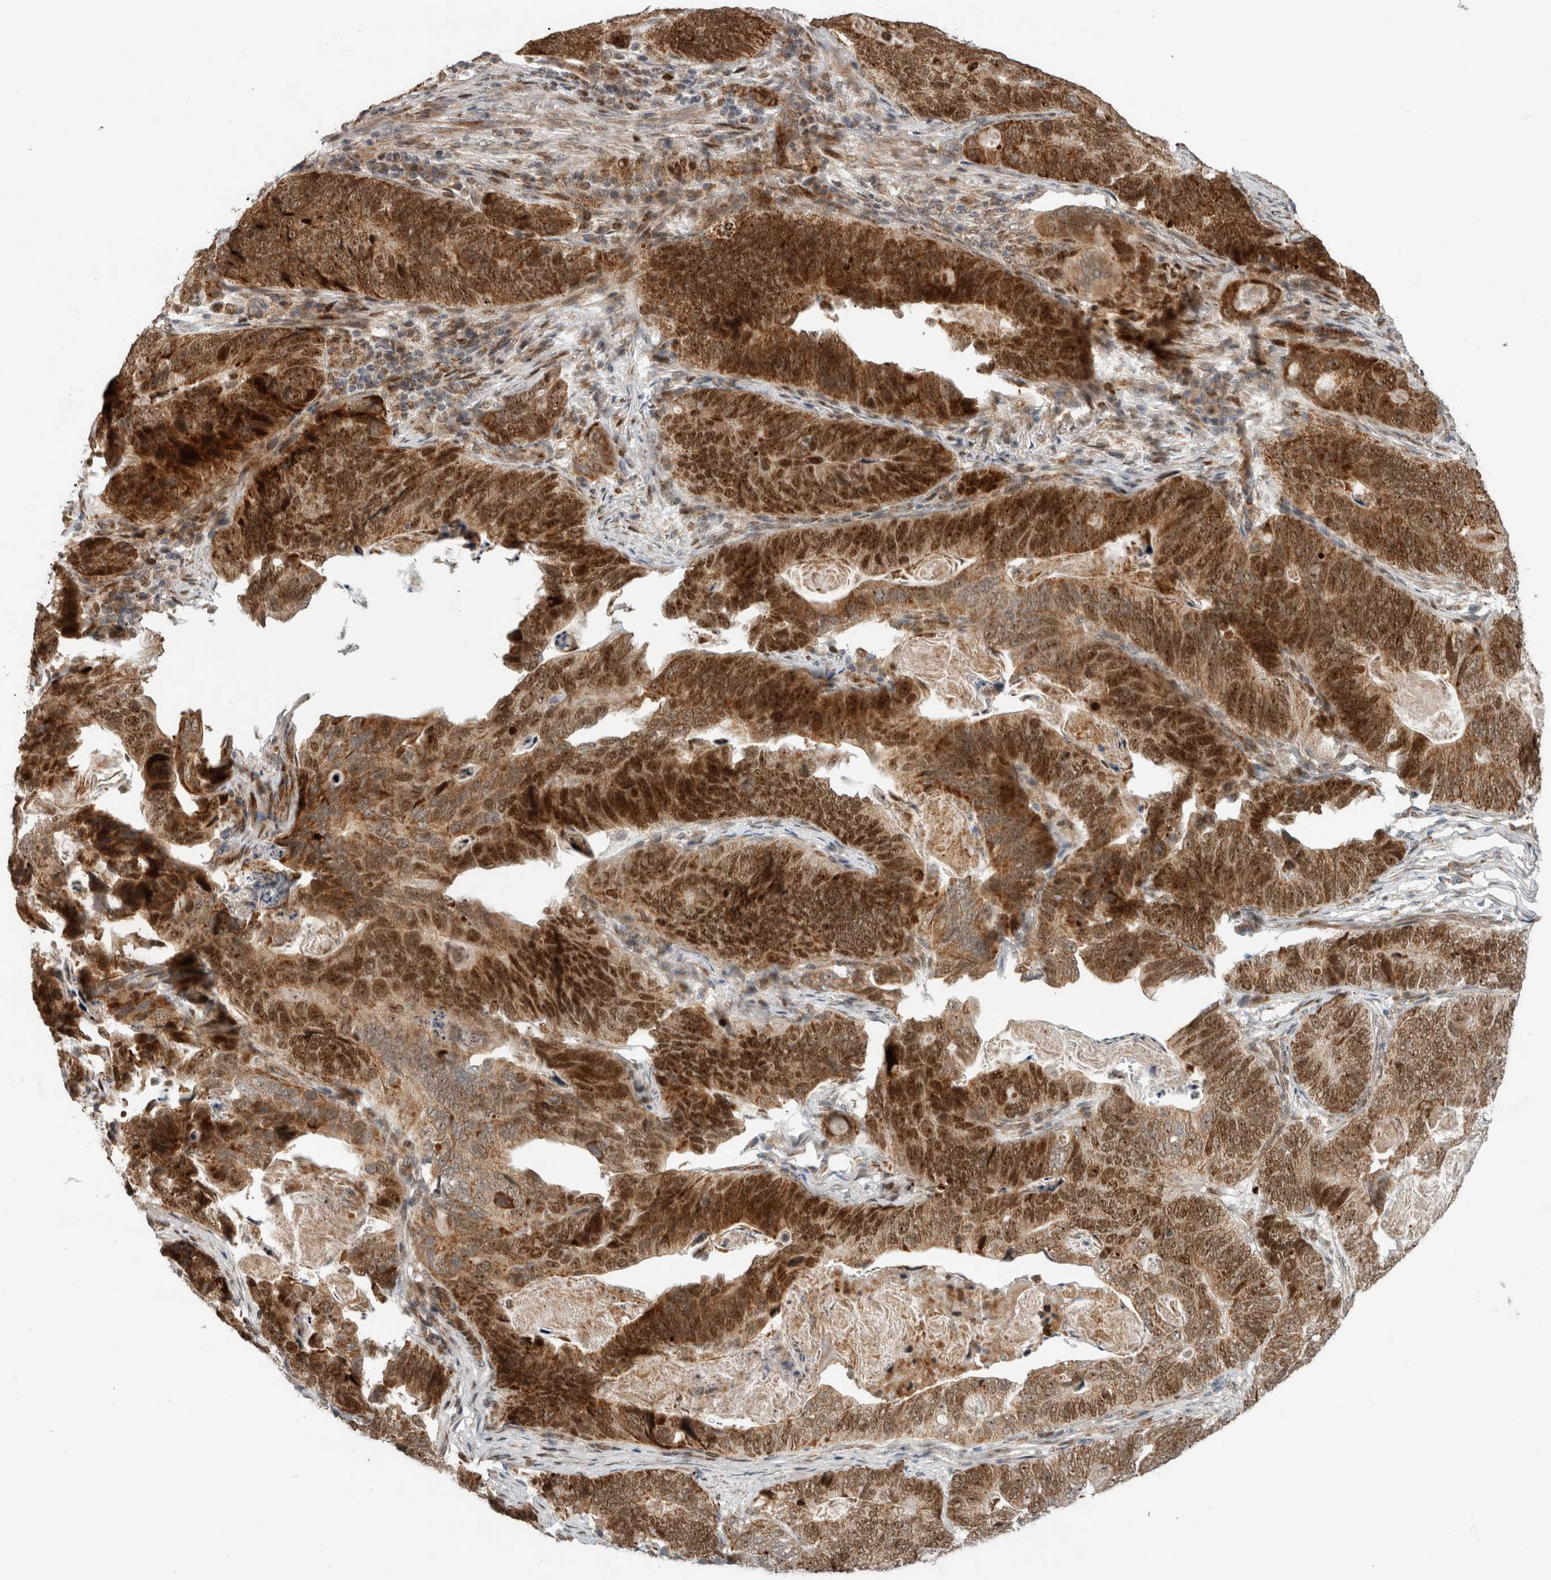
{"staining": {"intensity": "strong", "quantity": ">75%", "location": "cytoplasmic/membranous,nuclear"}, "tissue": "stomach cancer", "cell_type": "Tumor cells", "image_type": "cancer", "snomed": [{"axis": "morphology", "description": "Normal tissue, NOS"}, {"axis": "morphology", "description": "Adenocarcinoma, NOS"}, {"axis": "topography", "description": "Stomach"}], "caption": "Protein analysis of stomach cancer (adenocarcinoma) tissue displays strong cytoplasmic/membranous and nuclear positivity in about >75% of tumor cells. The staining was performed using DAB to visualize the protein expression in brown, while the nuclei were stained in blue with hematoxylin (Magnification: 20x).", "gene": "INSRR", "patient": {"sex": "female", "age": 89}}